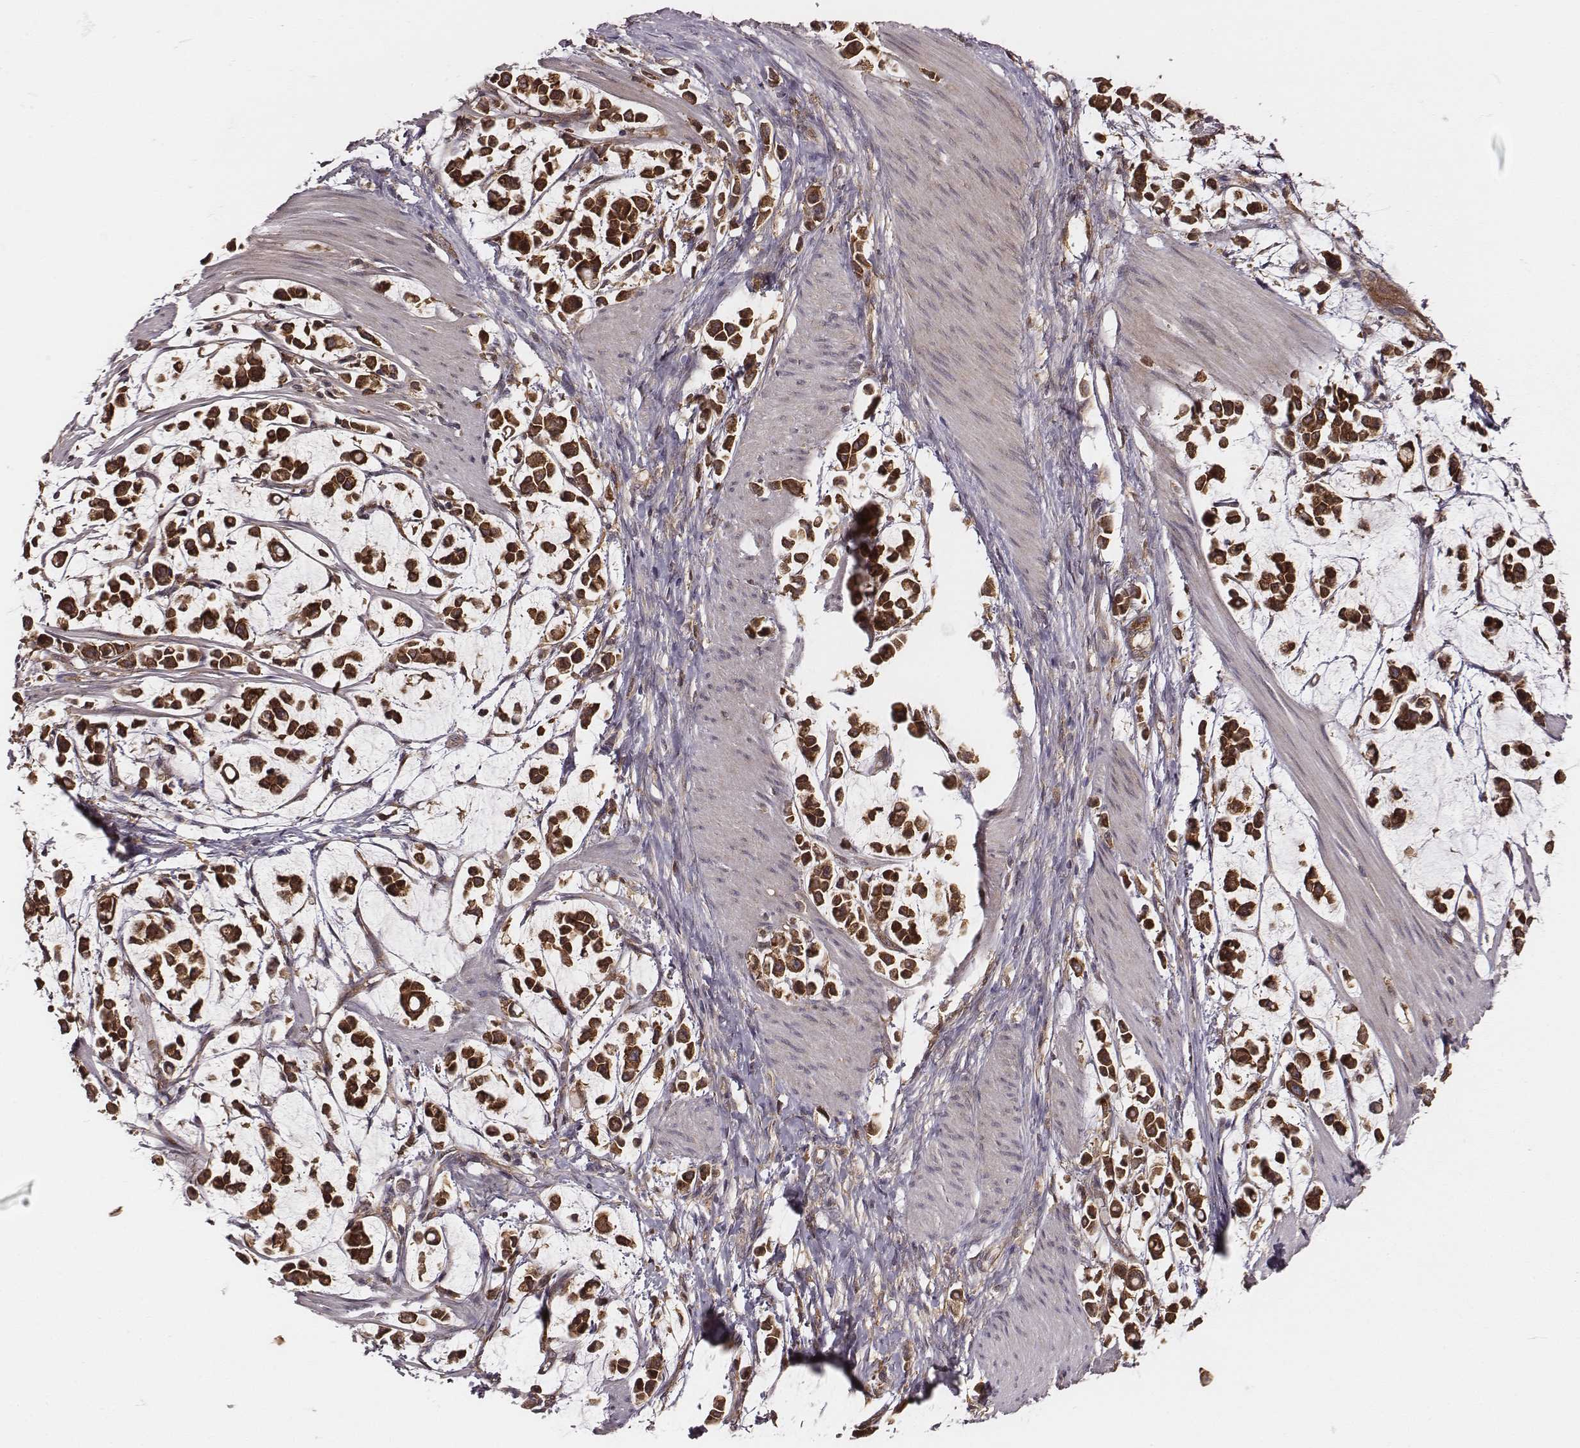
{"staining": {"intensity": "strong", "quantity": ">75%", "location": "cytoplasmic/membranous"}, "tissue": "stomach cancer", "cell_type": "Tumor cells", "image_type": "cancer", "snomed": [{"axis": "morphology", "description": "Adenocarcinoma, NOS"}, {"axis": "topography", "description": "Stomach"}], "caption": "Approximately >75% of tumor cells in human stomach cancer (adenocarcinoma) demonstrate strong cytoplasmic/membranous protein positivity as visualized by brown immunohistochemical staining.", "gene": "VPS26A", "patient": {"sex": "male", "age": 82}}